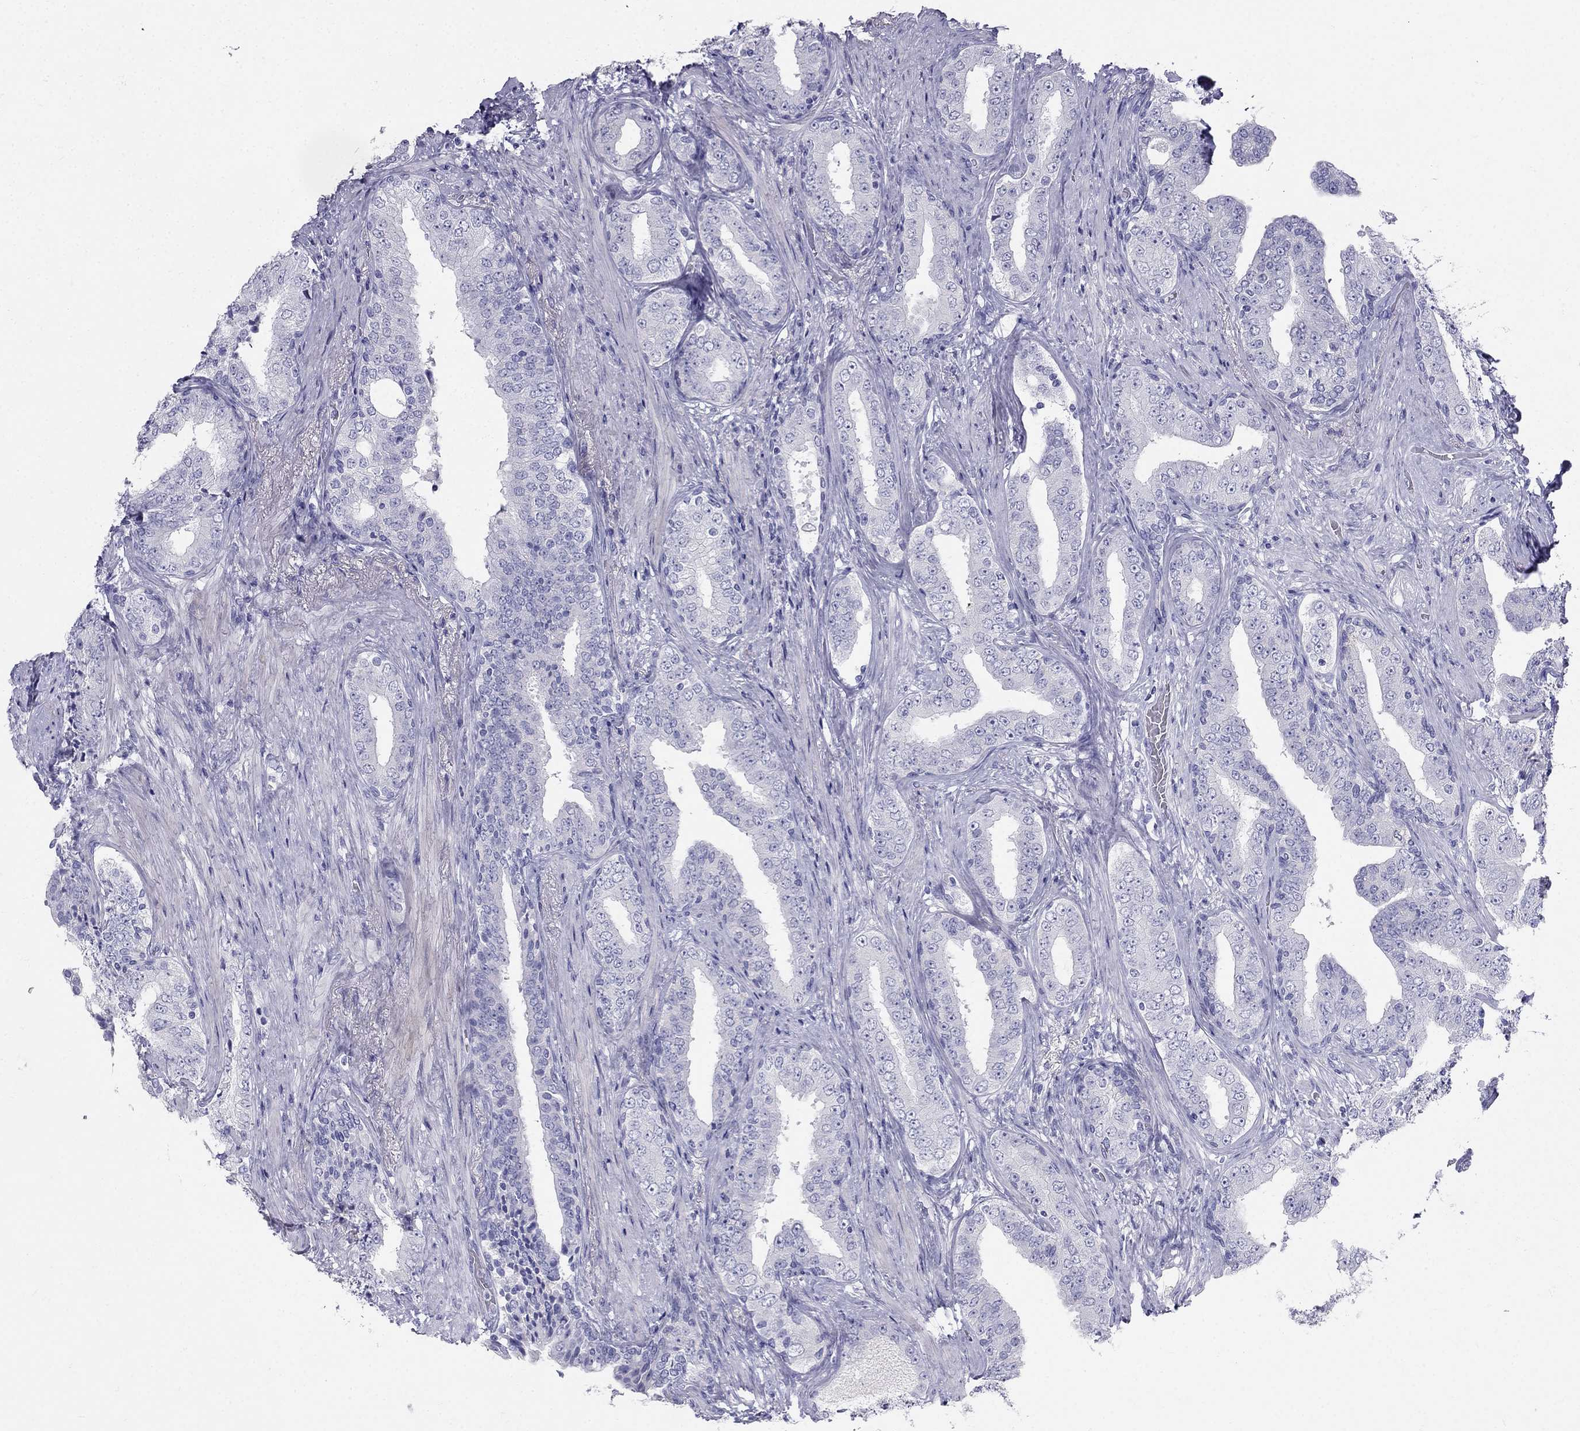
{"staining": {"intensity": "negative", "quantity": "none", "location": "none"}, "tissue": "prostate cancer", "cell_type": "Tumor cells", "image_type": "cancer", "snomed": [{"axis": "morphology", "description": "Adenocarcinoma, Low grade"}, {"axis": "topography", "description": "Prostate and seminal vesicle, NOS"}], "caption": "High power microscopy histopathology image of an immunohistochemistry (IHC) micrograph of prostate cancer, revealing no significant staining in tumor cells.", "gene": "RFLNA", "patient": {"sex": "male", "age": 61}}